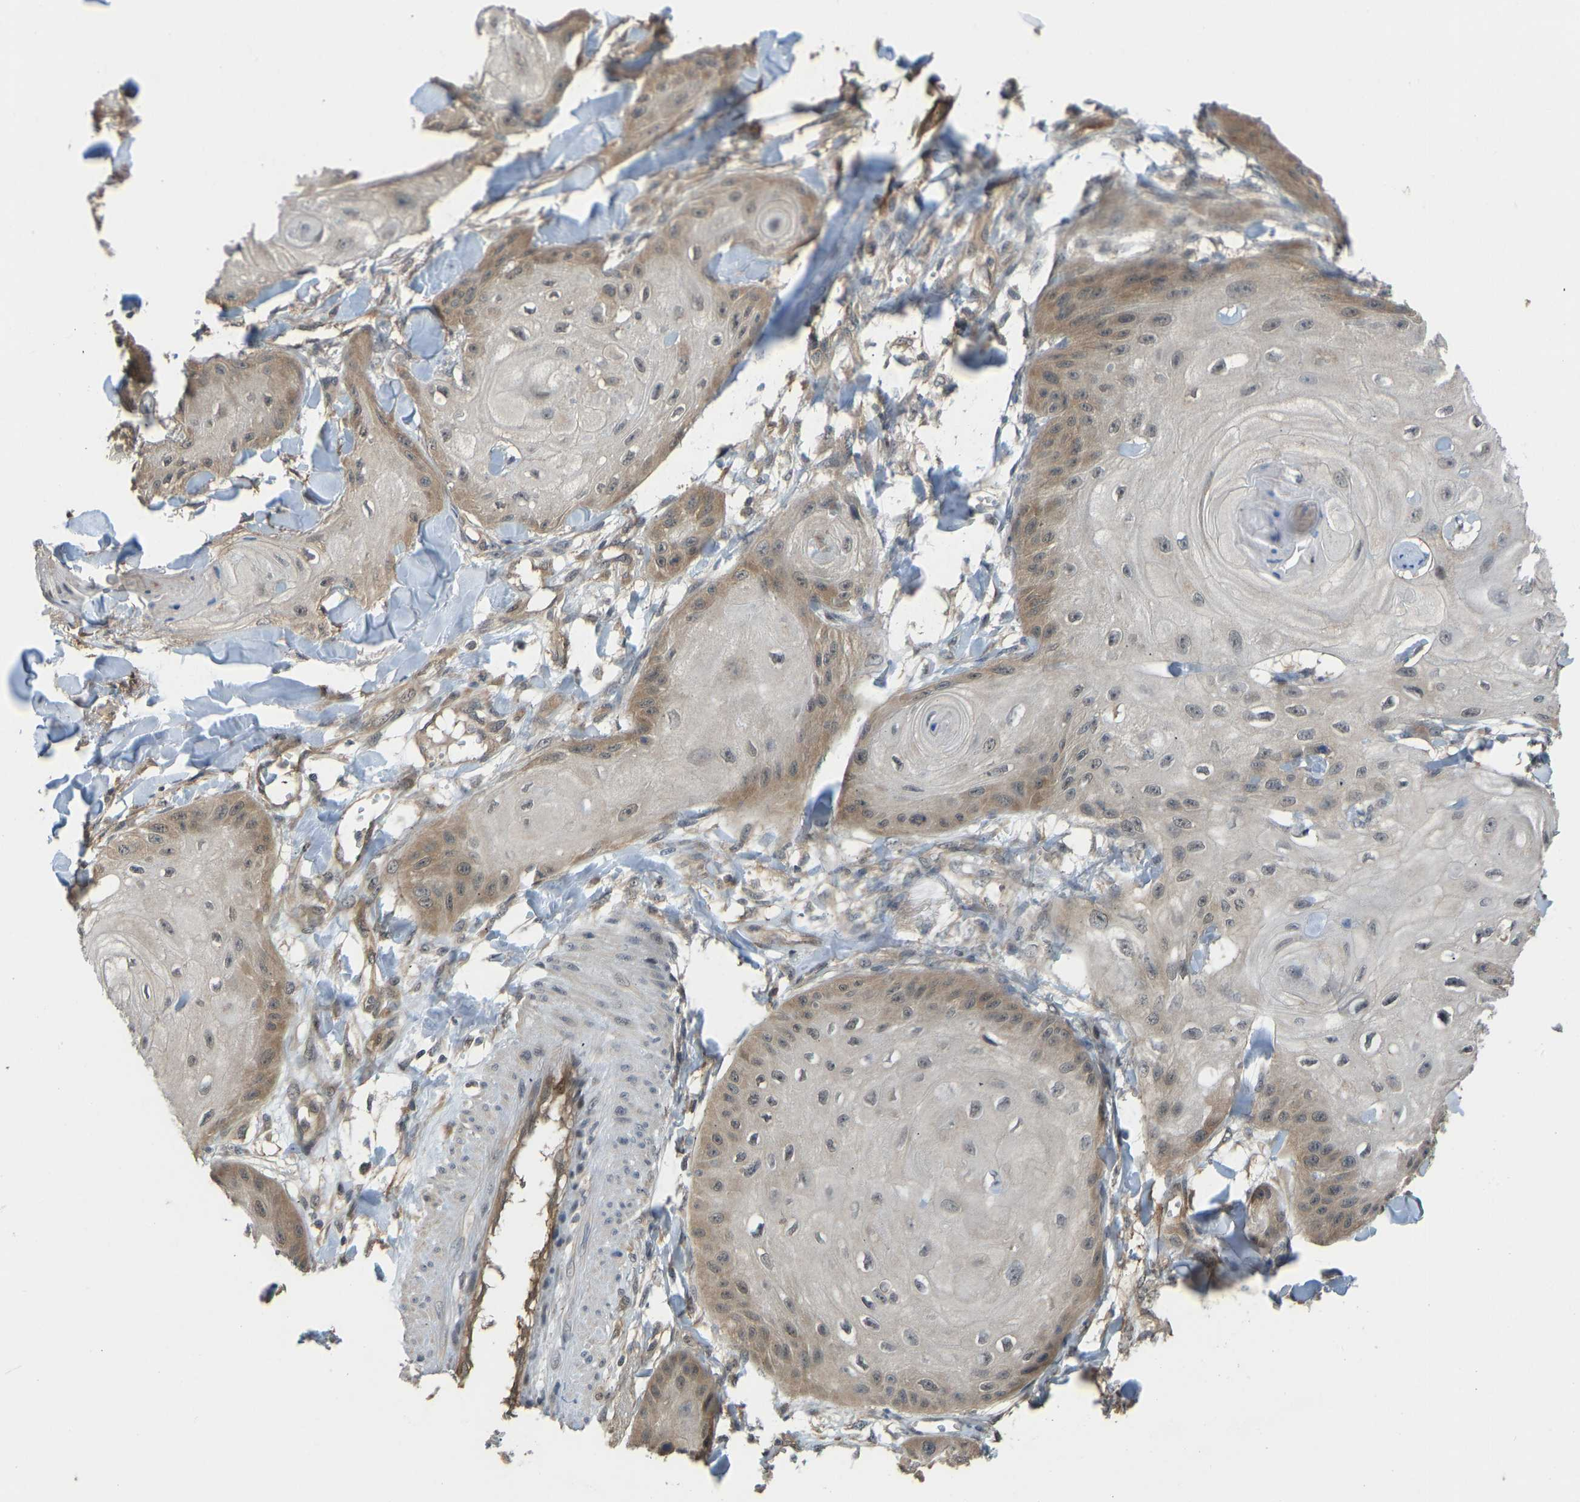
{"staining": {"intensity": "moderate", "quantity": ">75%", "location": "cytoplasmic/membranous,nuclear"}, "tissue": "skin cancer", "cell_type": "Tumor cells", "image_type": "cancer", "snomed": [{"axis": "morphology", "description": "Squamous cell carcinoma, NOS"}, {"axis": "topography", "description": "Skin"}], "caption": "Human skin cancer (squamous cell carcinoma) stained with a protein marker exhibits moderate staining in tumor cells.", "gene": "CCT8", "patient": {"sex": "male", "age": 74}}